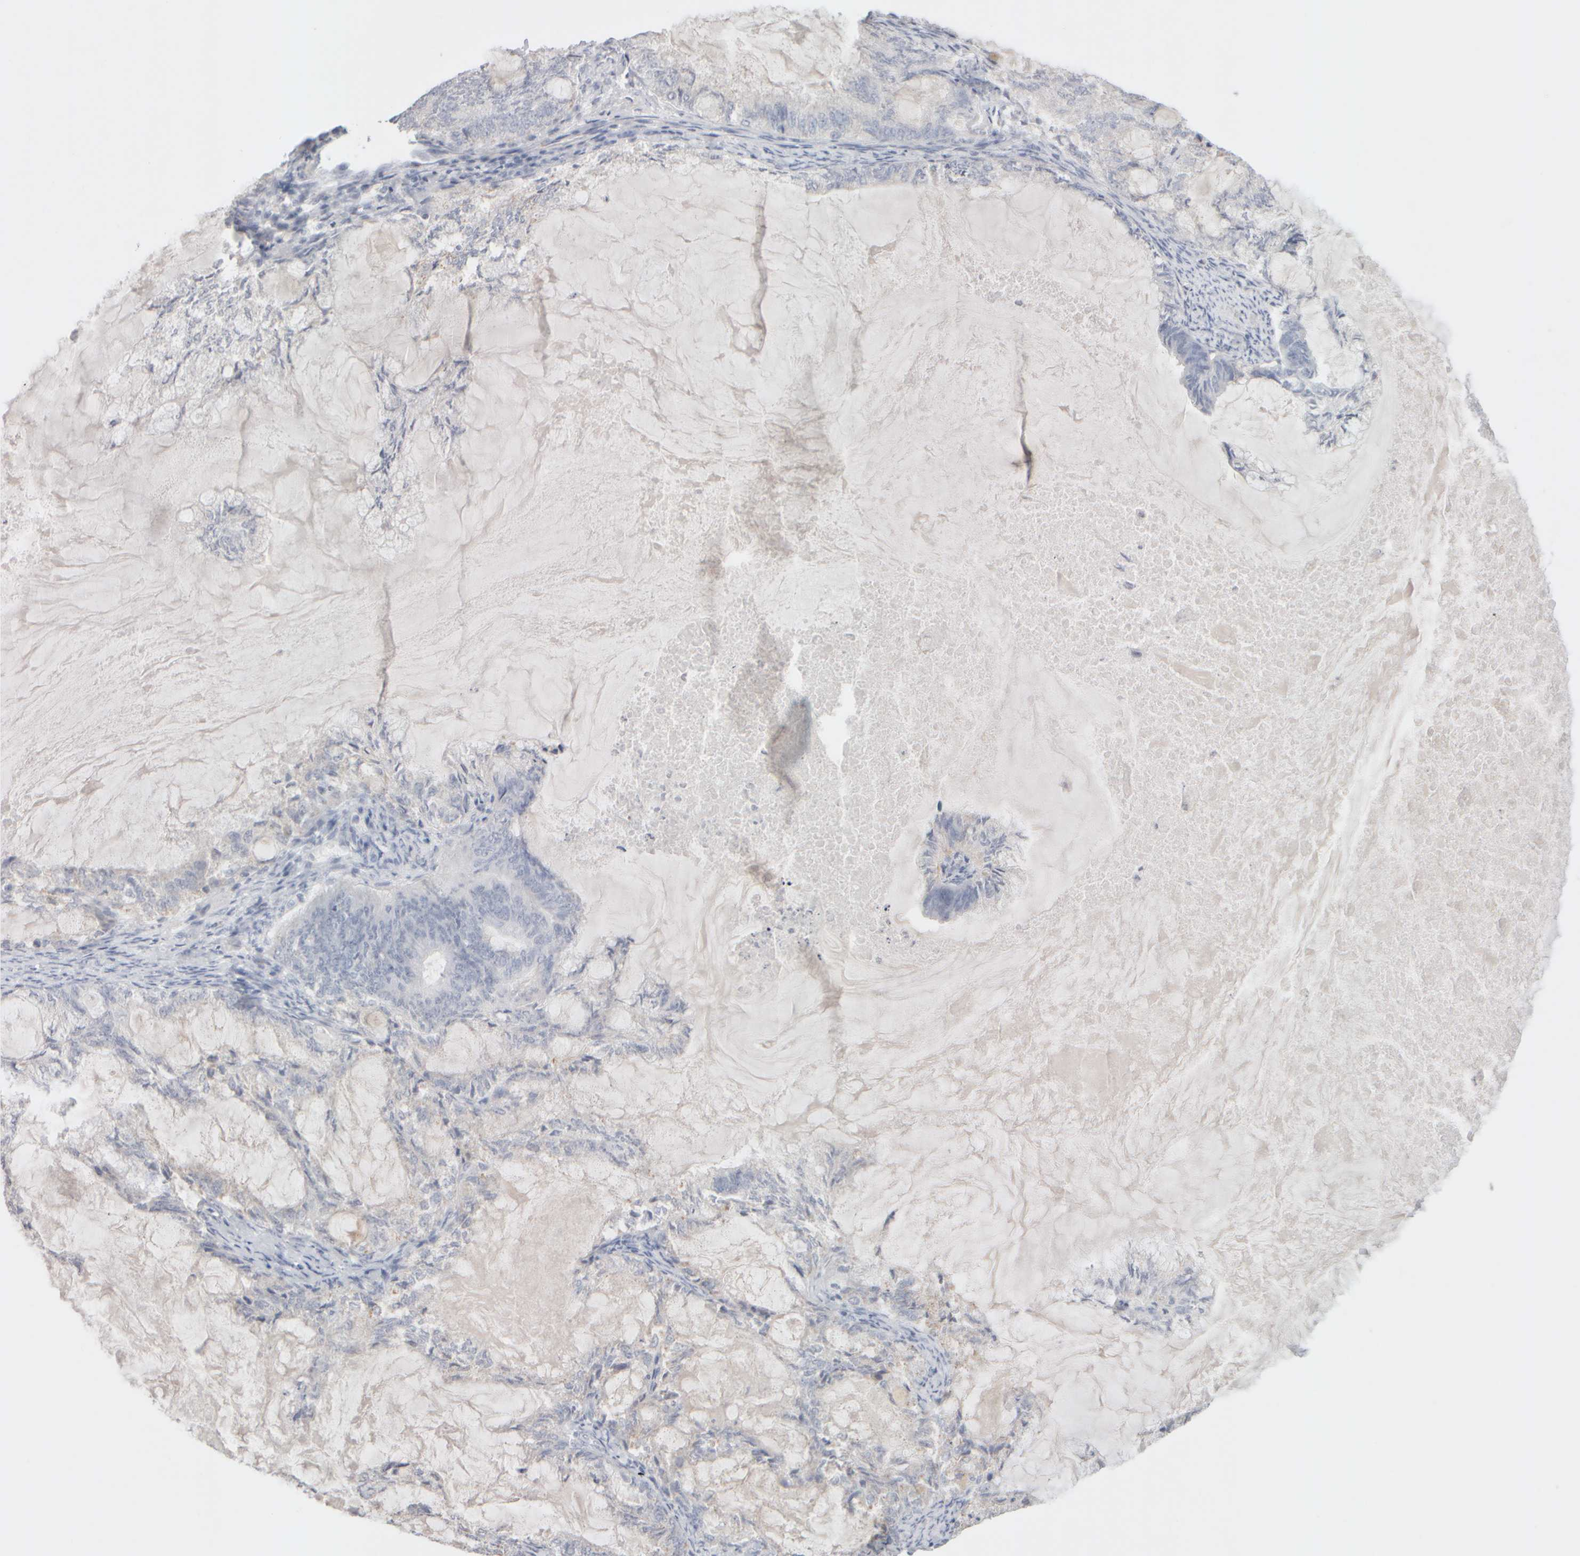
{"staining": {"intensity": "negative", "quantity": "none", "location": "none"}, "tissue": "endometrial cancer", "cell_type": "Tumor cells", "image_type": "cancer", "snomed": [{"axis": "morphology", "description": "Adenocarcinoma, NOS"}, {"axis": "topography", "description": "Endometrium"}], "caption": "Endometrial adenocarcinoma was stained to show a protein in brown. There is no significant staining in tumor cells.", "gene": "ZNF112", "patient": {"sex": "female", "age": 86}}